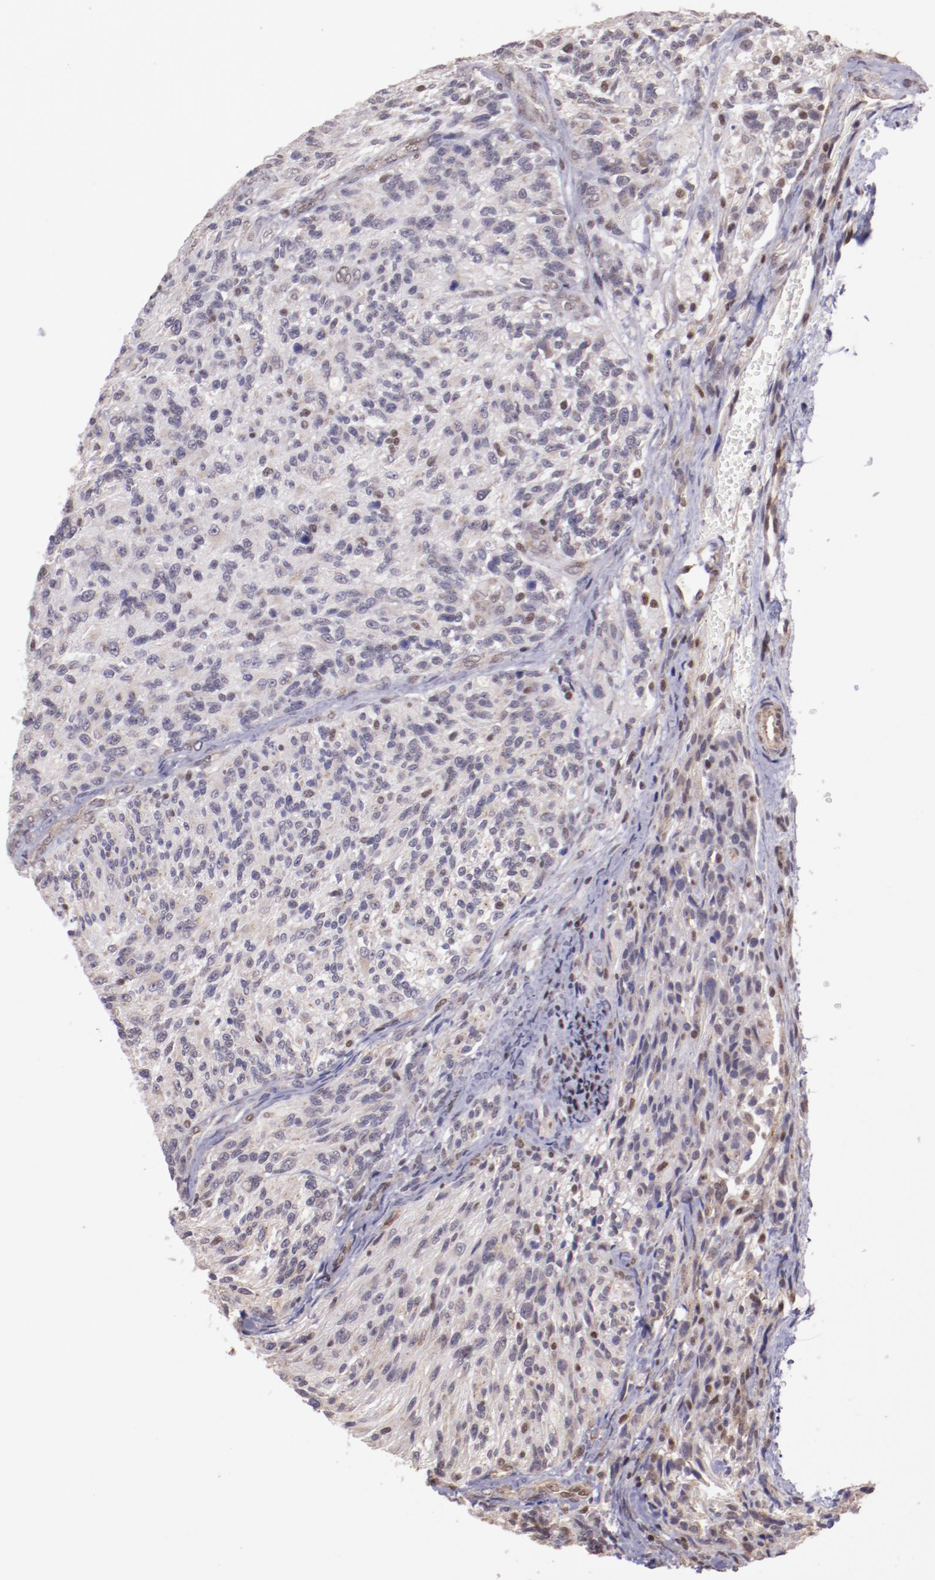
{"staining": {"intensity": "weak", "quantity": "<25%", "location": "cytoplasmic/membranous,nuclear"}, "tissue": "glioma", "cell_type": "Tumor cells", "image_type": "cancer", "snomed": [{"axis": "morphology", "description": "Normal tissue, NOS"}, {"axis": "morphology", "description": "Glioma, malignant, High grade"}, {"axis": "topography", "description": "Cerebral cortex"}], "caption": "DAB immunohistochemical staining of human glioma reveals no significant positivity in tumor cells.", "gene": "ELF1", "patient": {"sex": "male", "age": 56}}